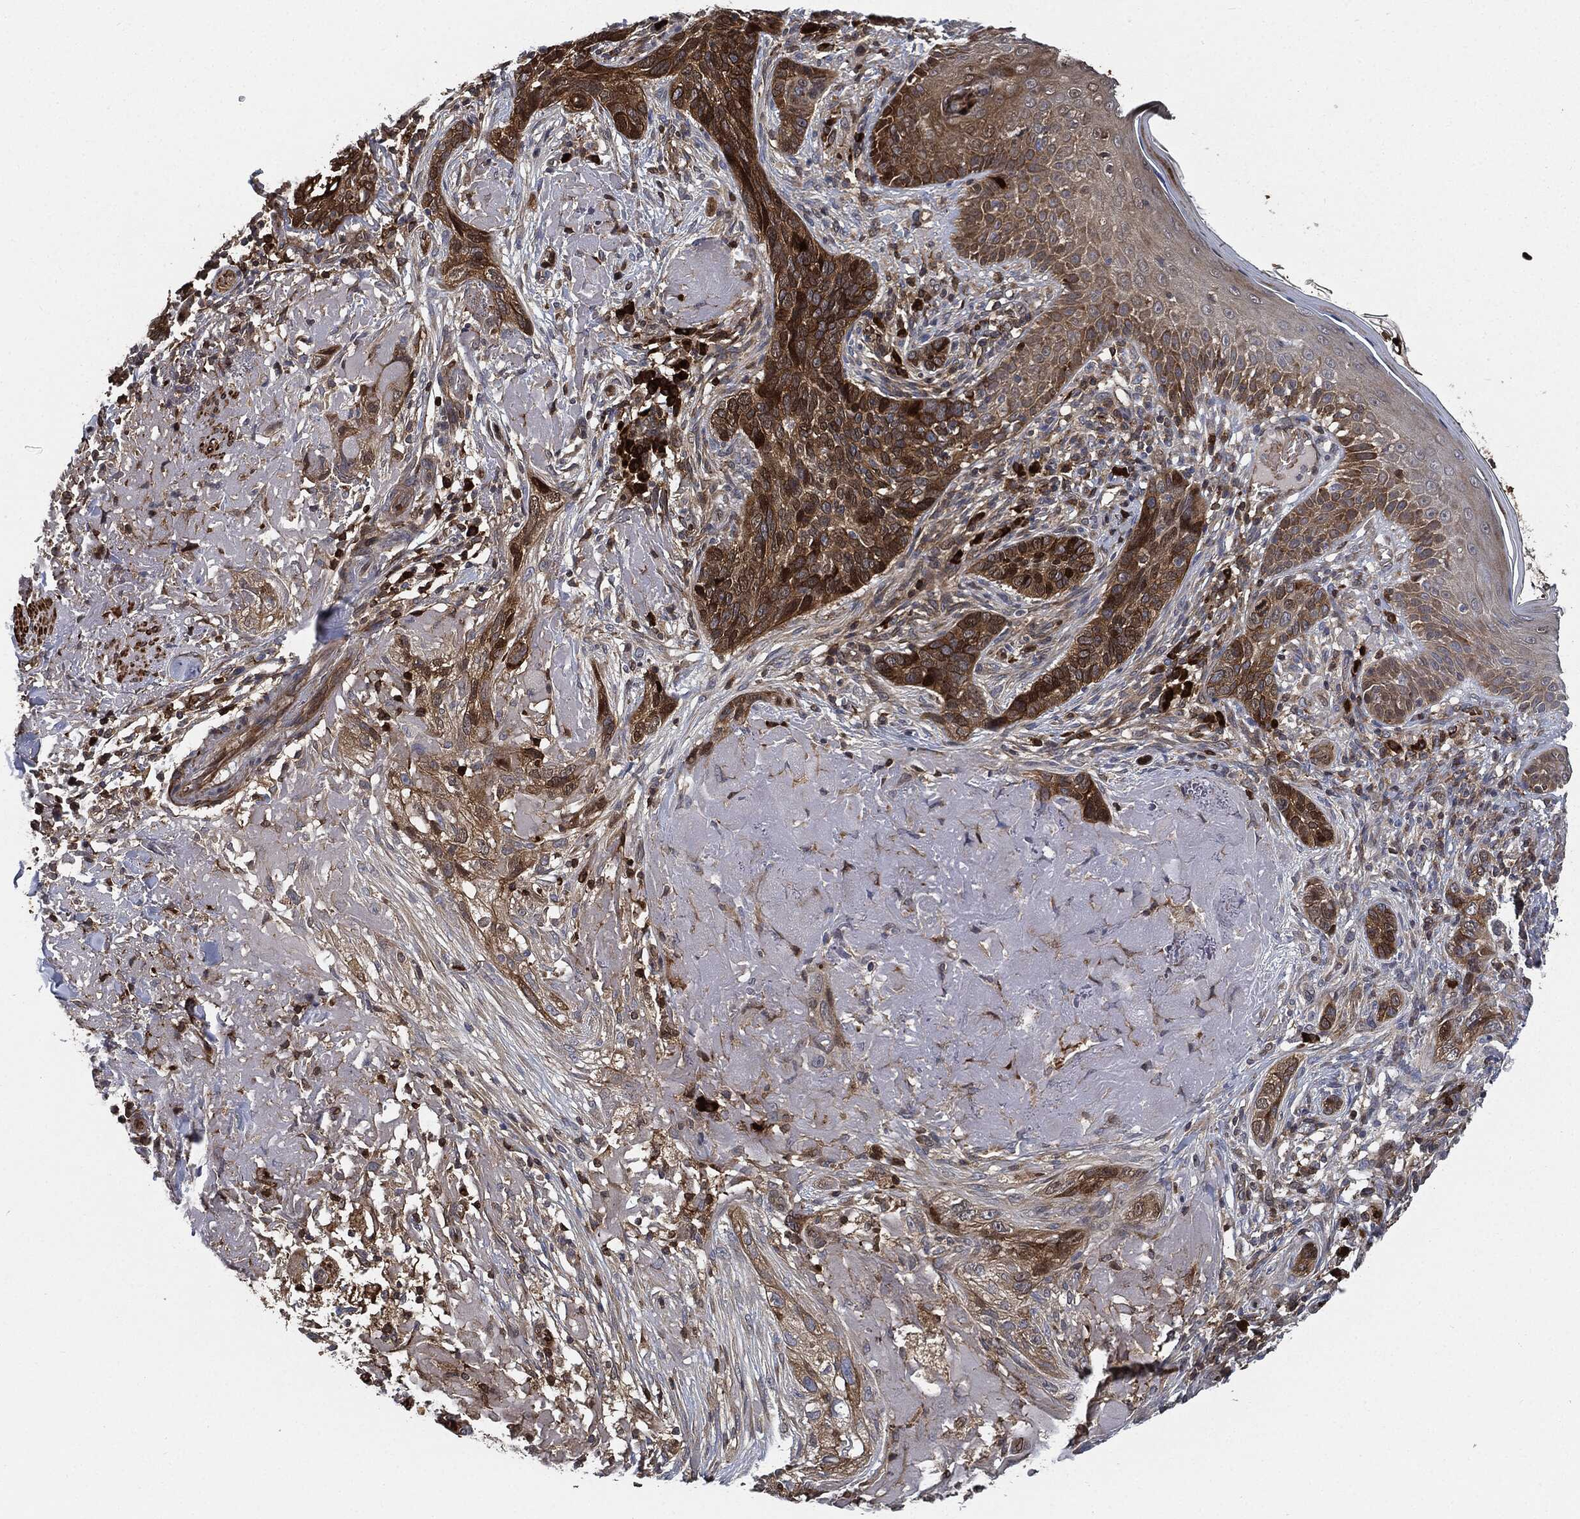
{"staining": {"intensity": "strong", "quantity": "25%-75%", "location": "cytoplasmic/membranous"}, "tissue": "skin cancer", "cell_type": "Tumor cells", "image_type": "cancer", "snomed": [{"axis": "morphology", "description": "Basal cell carcinoma"}, {"axis": "topography", "description": "Skin"}], "caption": "Human skin cancer (basal cell carcinoma) stained for a protein (brown) reveals strong cytoplasmic/membranous positive expression in approximately 25%-75% of tumor cells.", "gene": "PRDX2", "patient": {"sex": "male", "age": 91}}